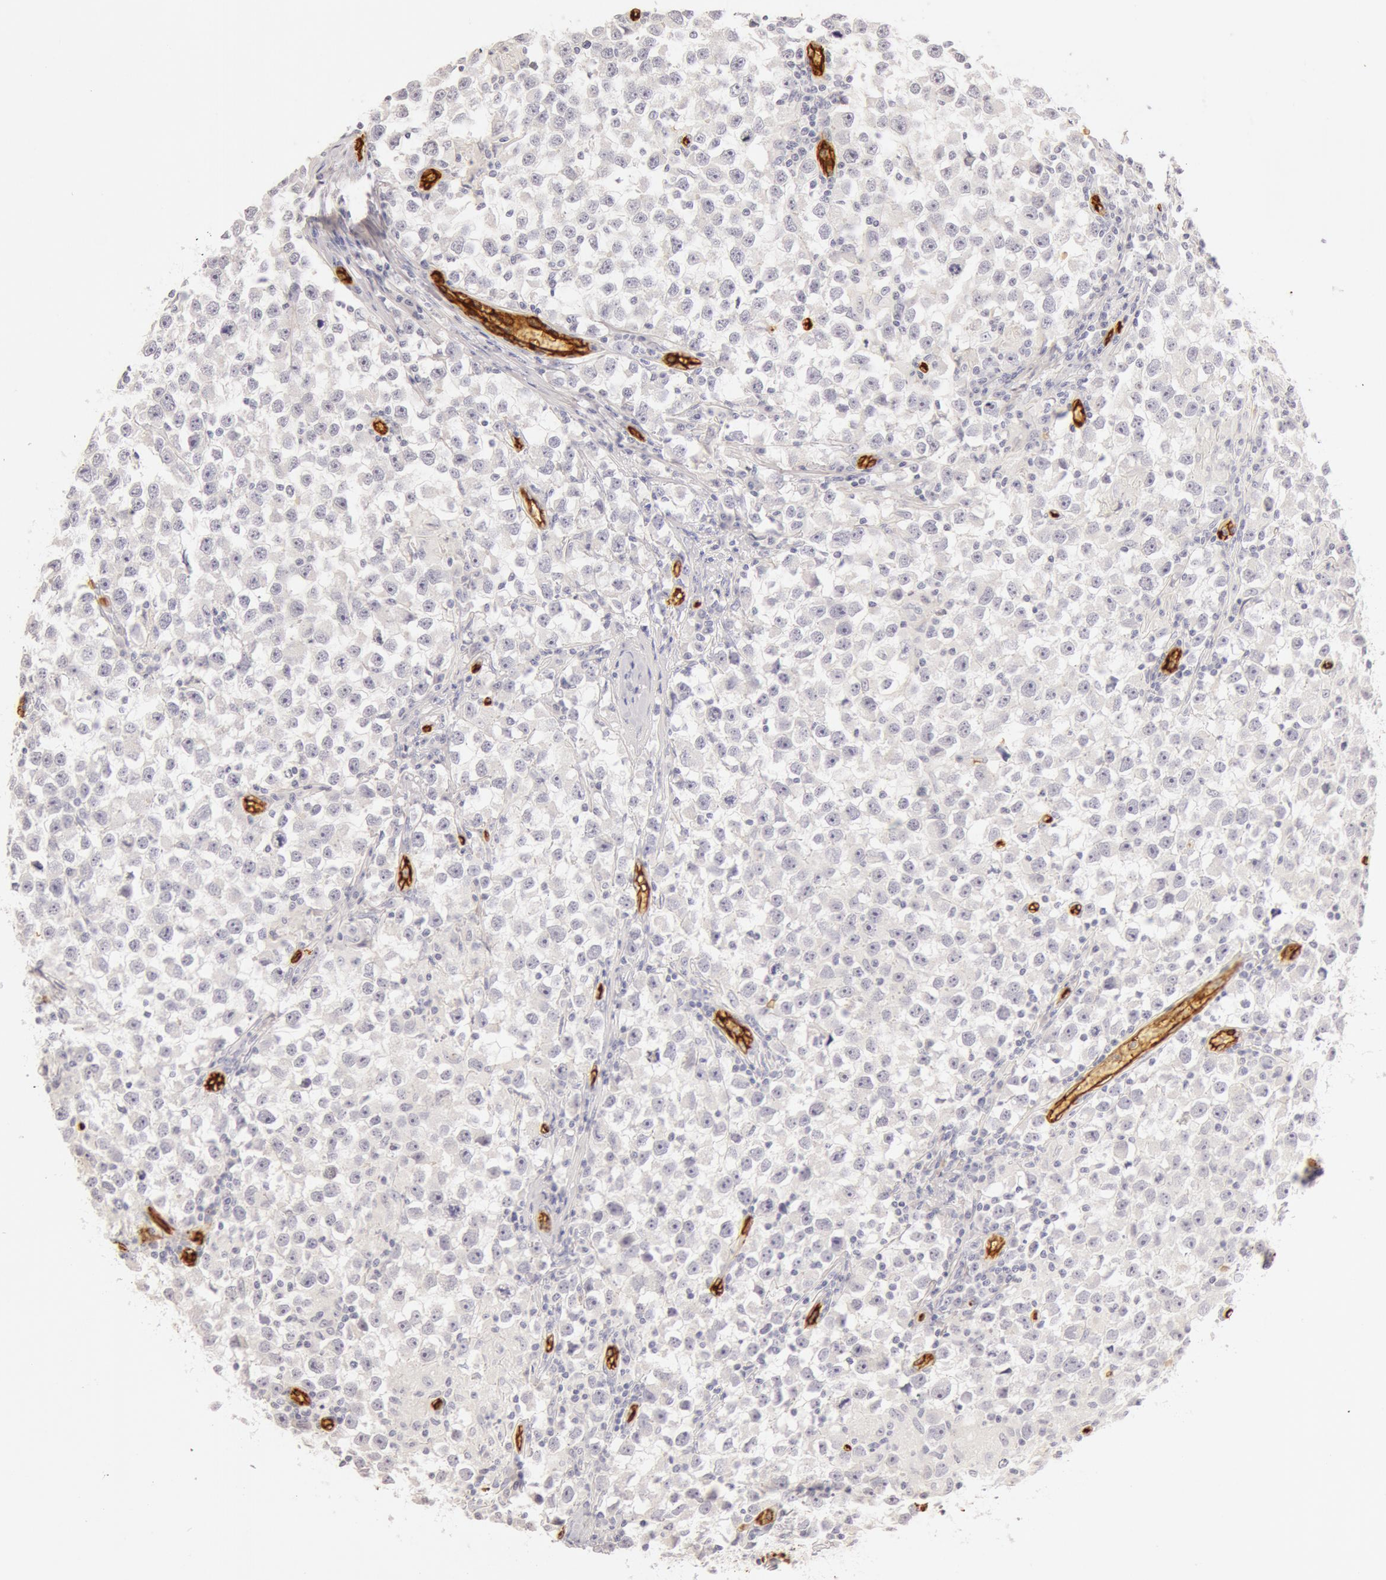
{"staining": {"intensity": "negative", "quantity": "none", "location": "none"}, "tissue": "testis cancer", "cell_type": "Tumor cells", "image_type": "cancer", "snomed": [{"axis": "morphology", "description": "Seminoma, NOS"}, {"axis": "topography", "description": "Testis"}], "caption": "IHC image of neoplastic tissue: testis seminoma stained with DAB reveals no significant protein positivity in tumor cells. (Brightfield microscopy of DAB immunohistochemistry at high magnification).", "gene": "AQP1", "patient": {"sex": "male", "age": 33}}